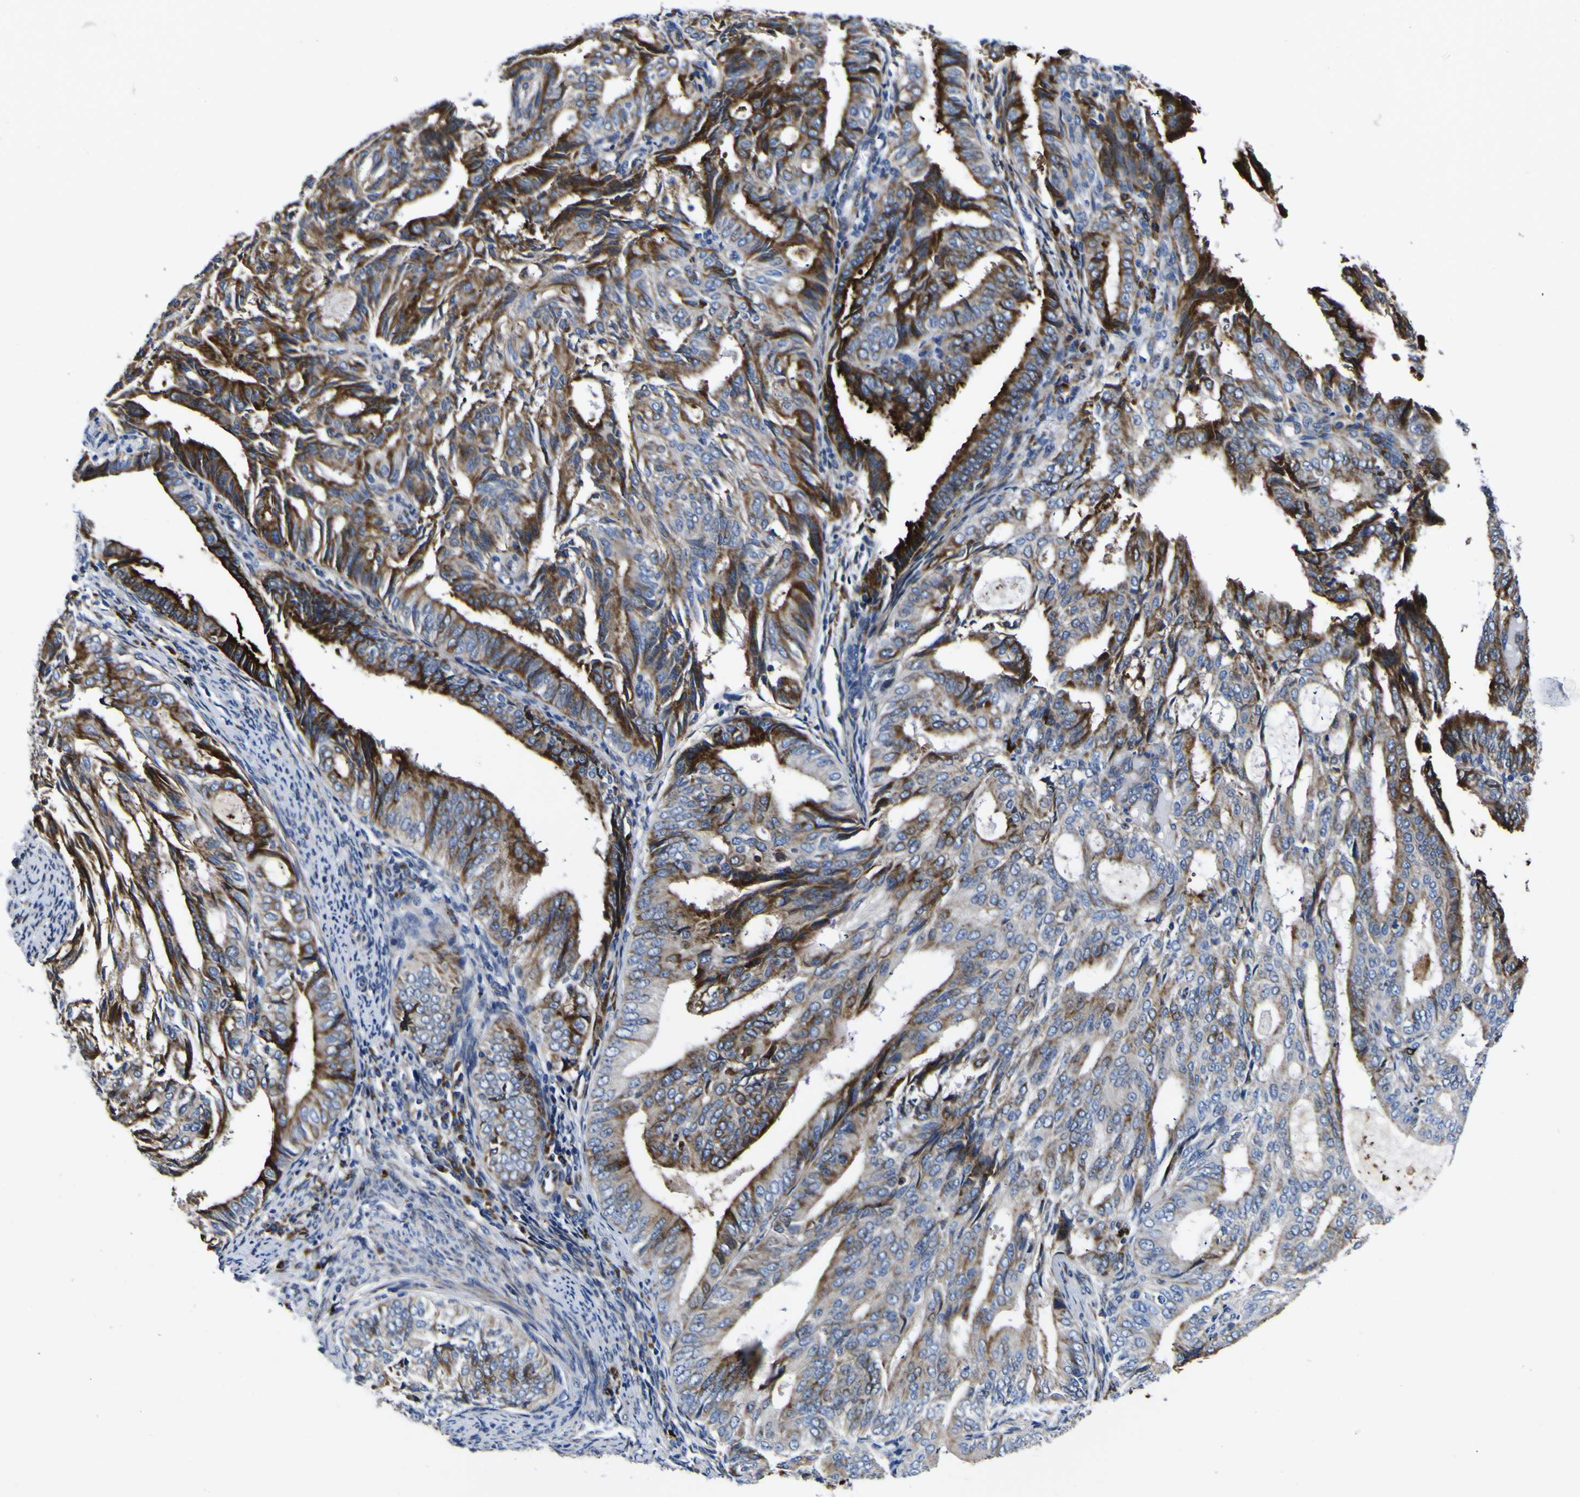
{"staining": {"intensity": "strong", "quantity": "25%-75%", "location": "cytoplasmic/membranous"}, "tissue": "endometrial cancer", "cell_type": "Tumor cells", "image_type": "cancer", "snomed": [{"axis": "morphology", "description": "Adenocarcinoma, NOS"}, {"axis": "topography", "description": "Endometrium"}], "caption": "Human endometrial cancer (adenocarcinoma) stained with a protein marker exhibits strong staining in tumor cells.", "gene": "SCD", "patient": {"sex": "female", "age": 58}}